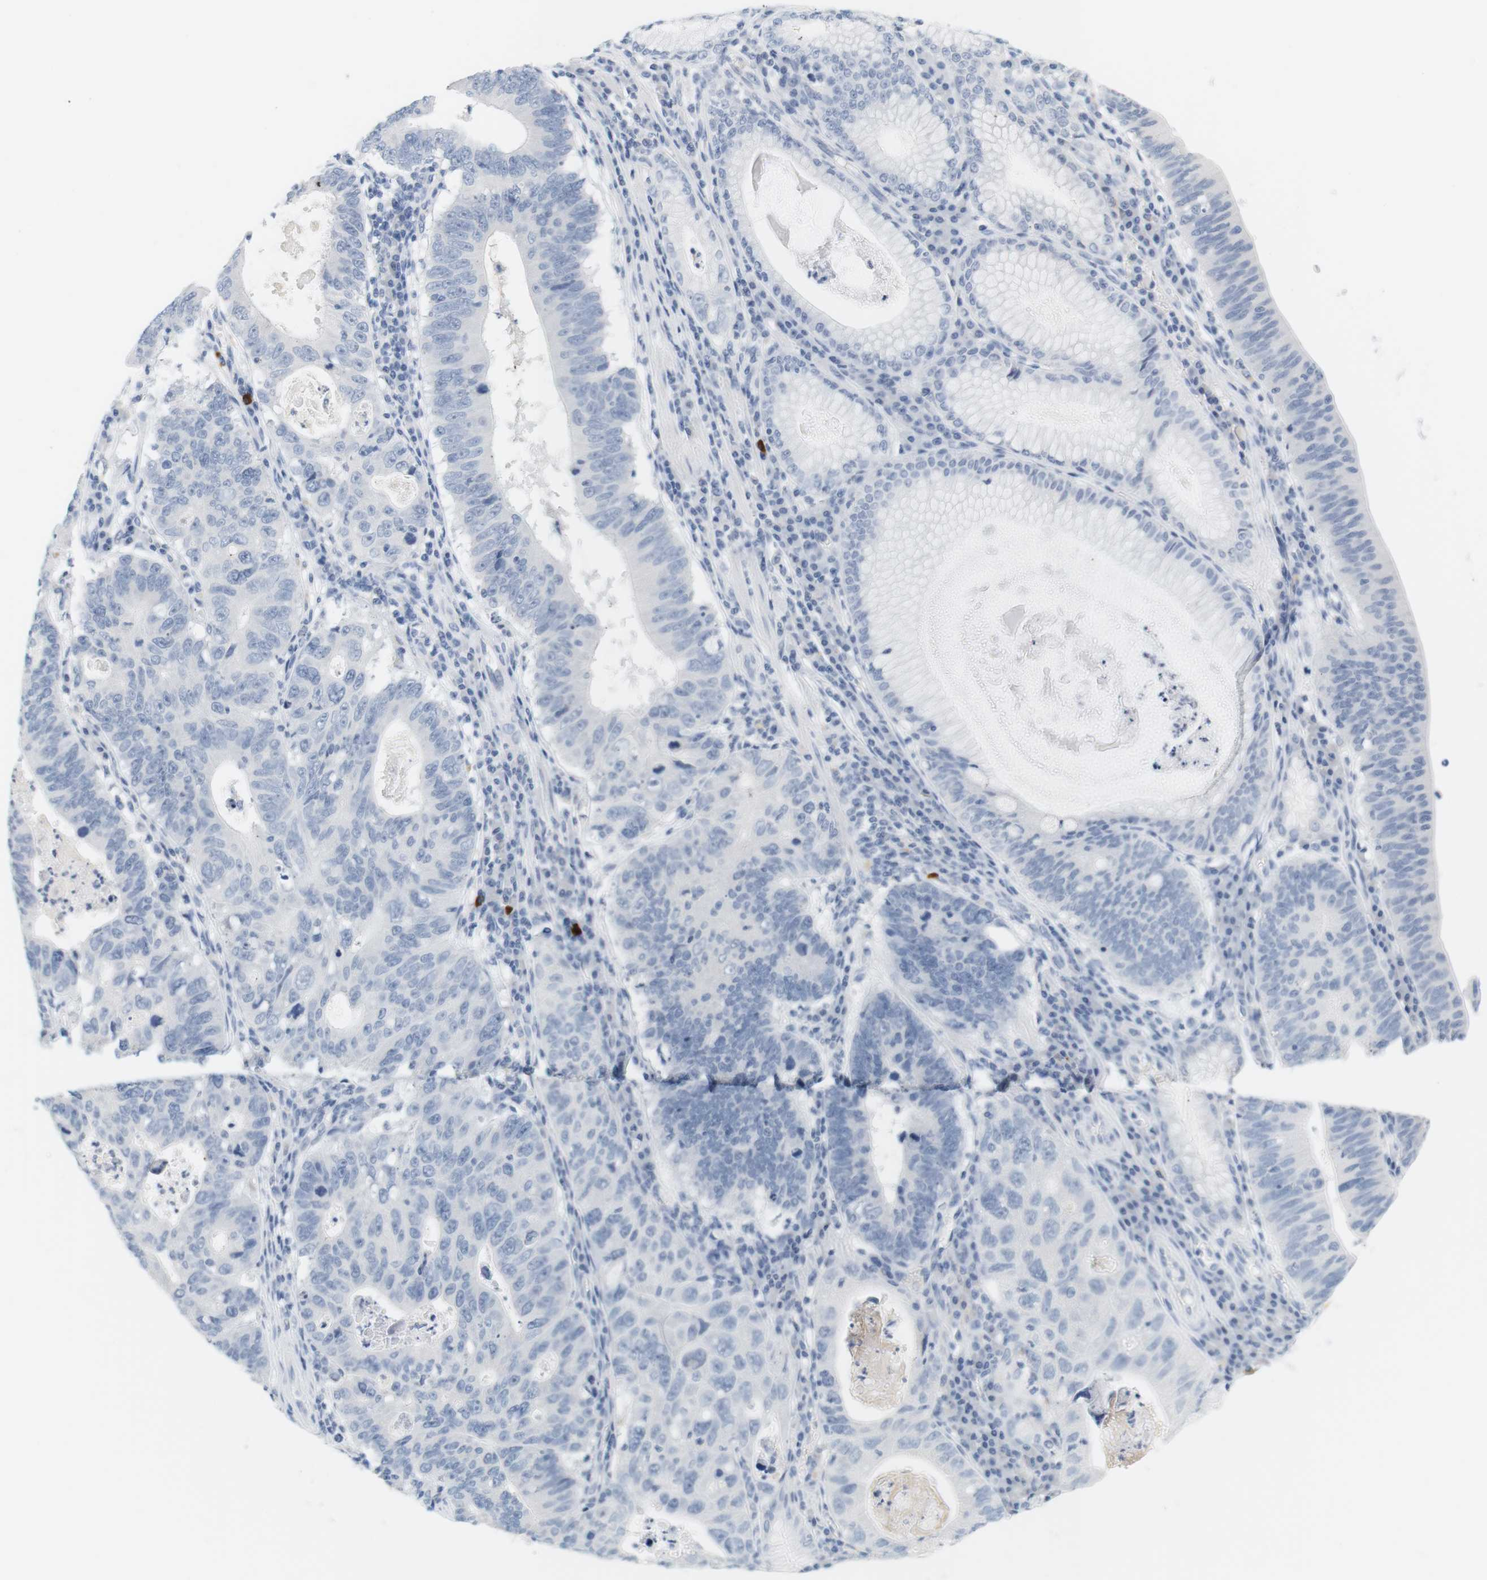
{"staining": {"intensity": "negative", "quantity": "none", "location": "none"}, "tissue": "stomach cancer", "cell_type": "Tumor cells", "image_type": "cancer", "snomed": [{"axis": "morphology", "description": "Adenocarcinoma, NOS"}, {"axis": "topography", "description": "Stomach"}], "caption": "Immunohistochemistry (IHC) histopathology image of stomach cancer (adenocarcinoma) stained for a protein (brown), which shows no positivity in tumor cells.", "gene": "OPRM1", "patient": {"sex": "male", "age": 59}}